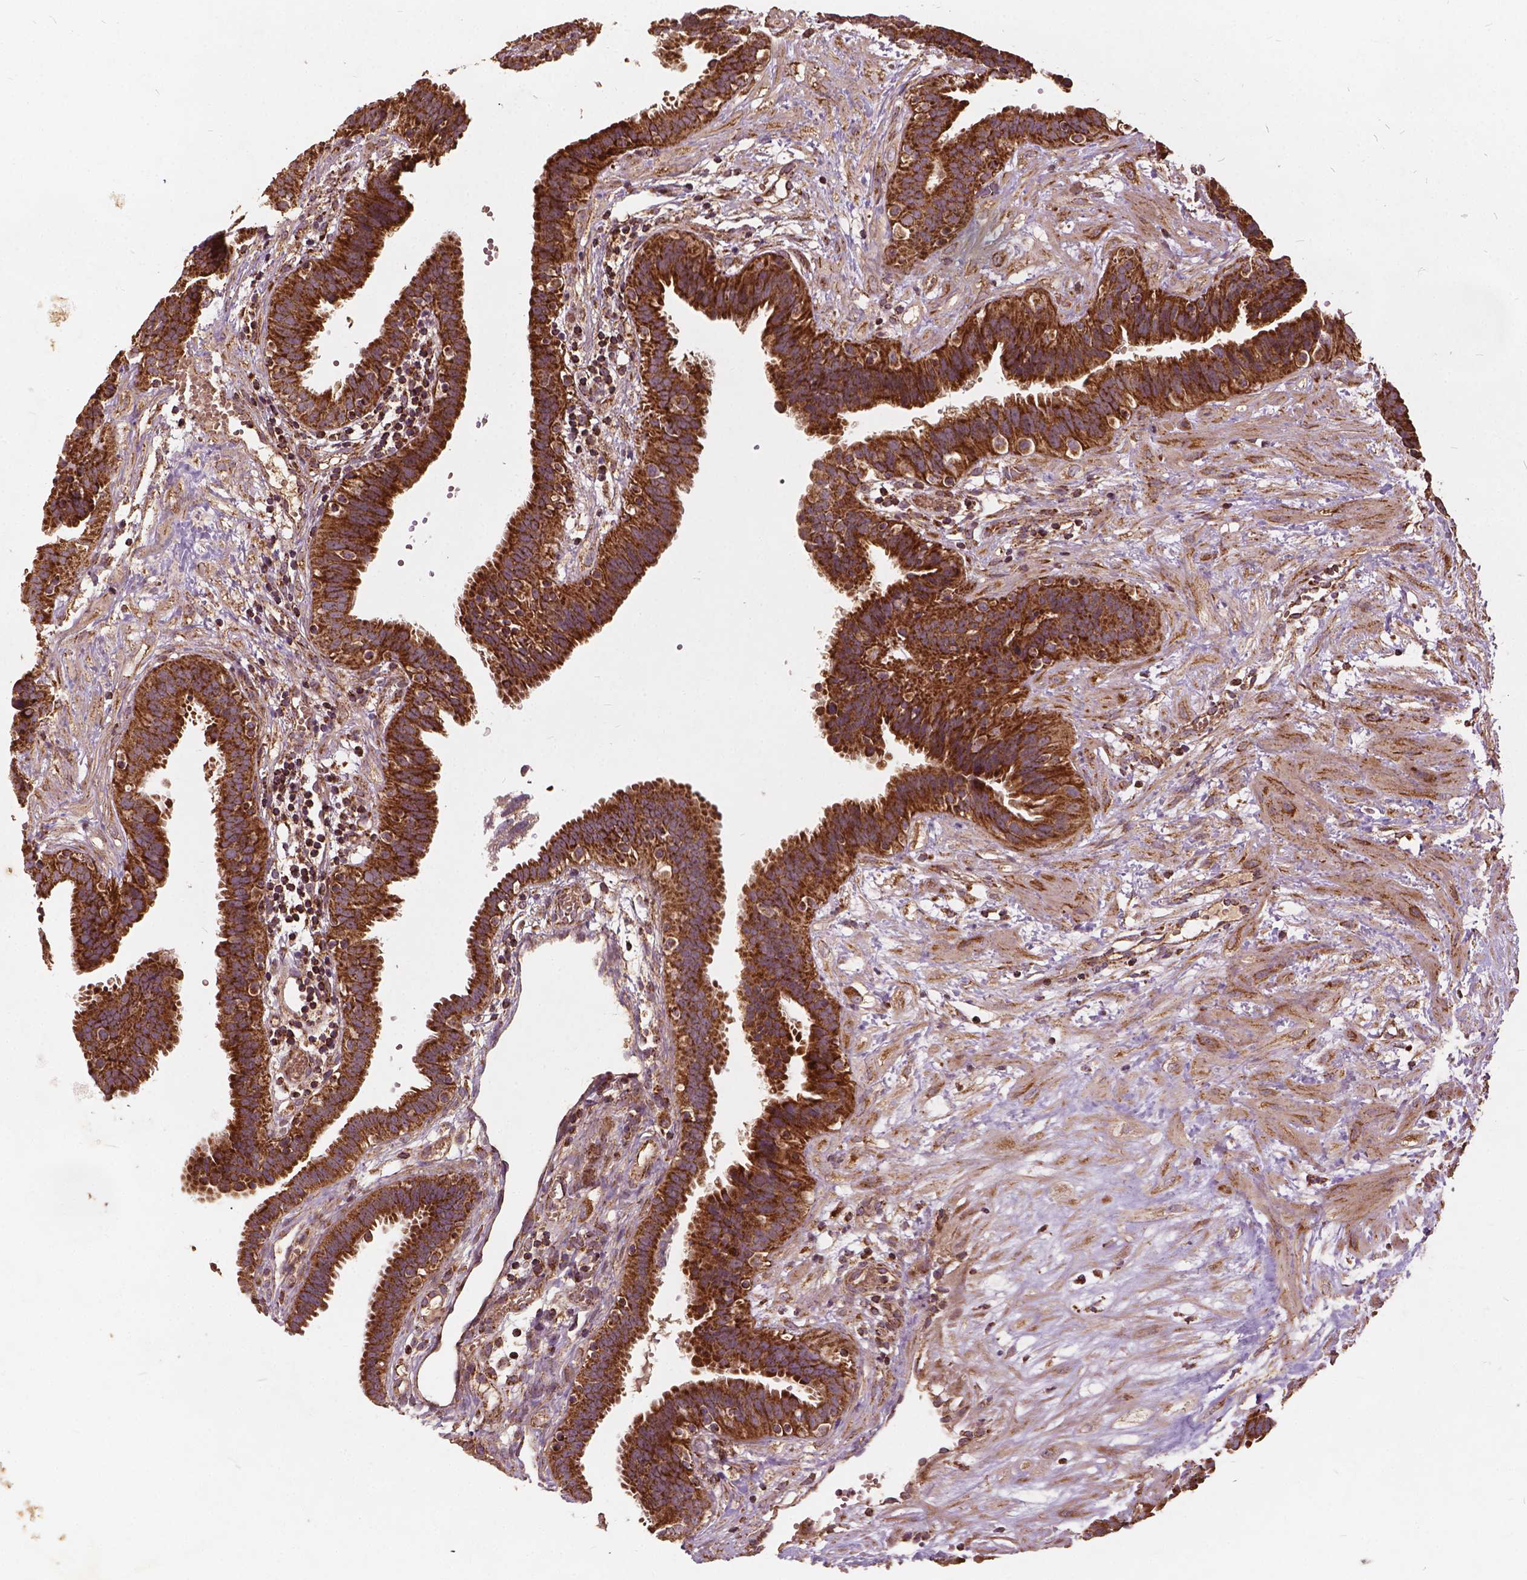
{"staining": {"intensity": "strong", "quantity": ">75%", "location": "cytoplasmic/membranous"}, "tissue": "fallopian tube", "cell_type": "Glandular cells", "image_type": "normal", "snomed": [{"axis": "morphology", "description": "Normal tissue, NOS"}, {"axis": "topography", "description": "Fallopian tube"}], "caption": "This image reveals unremarkable fallopian tube stained with IHC to label a protein in brown. The cytoplasmic/membranous of glandular cells show strong positivity for the protein. Nuclei are counter-stained blue.", "gene": "UBXN2A", "patient": {"sex": "female", "age": 37}}